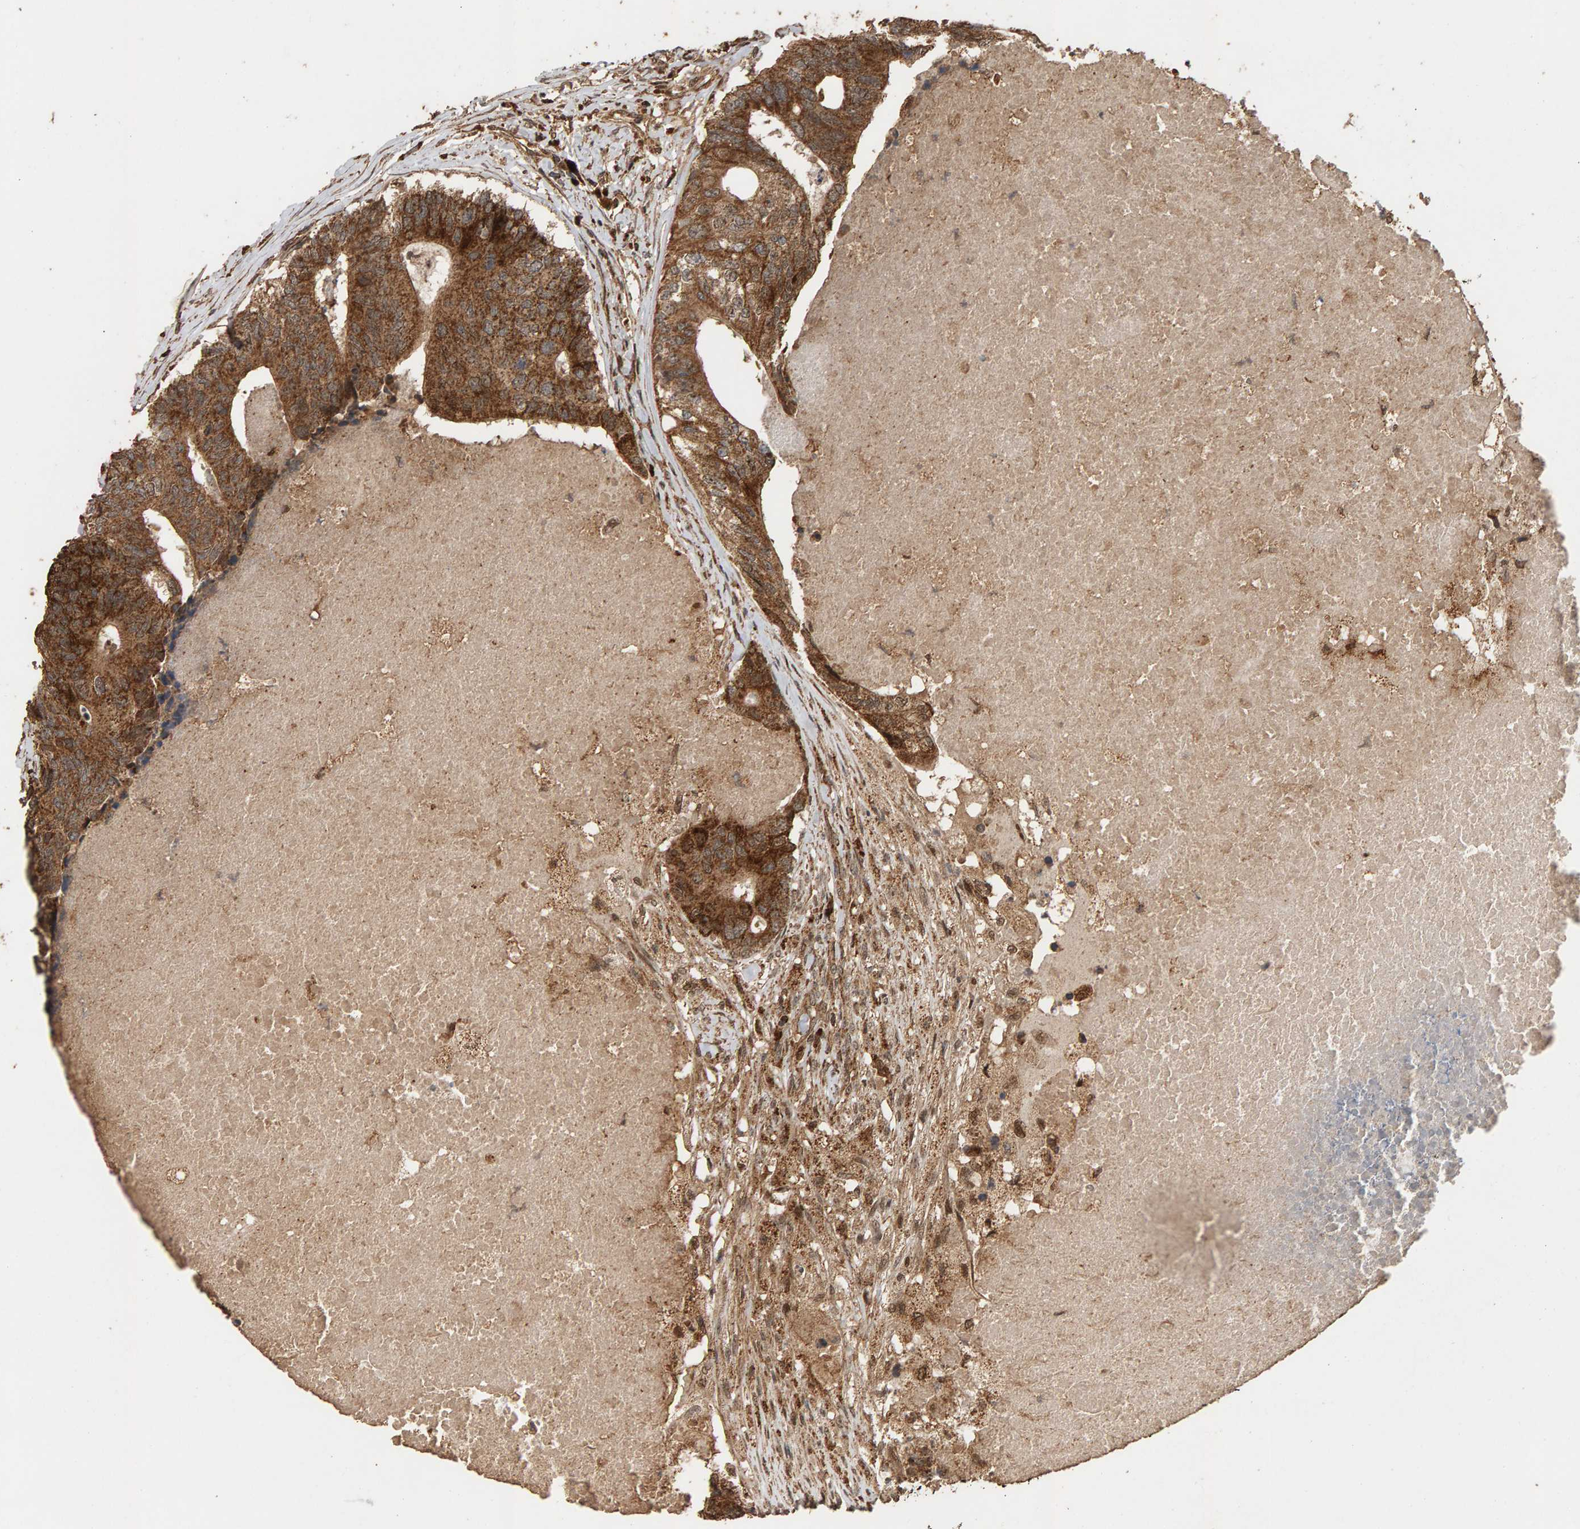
{"staining": {"intensity": "strong", "quantity": ">75%", "location": "cytoplasmic/membranous"}, "tissue": "colorectal cancer", "cell_type": "Tumor cells", "image_type": "cancer", "snomed": [{"axis": "morphology", "description": "Adenocarcinoma, NOS"}, {"axis": "topography", "description": "Colon"}], "caption": "This is an image of IHC staining of colorectal cancer, which shows strong positivity in the cytoplasmic/membranous of tumor cells.", "gene": "GSTK1", "patient": {"sex": "female", "age": 67}}